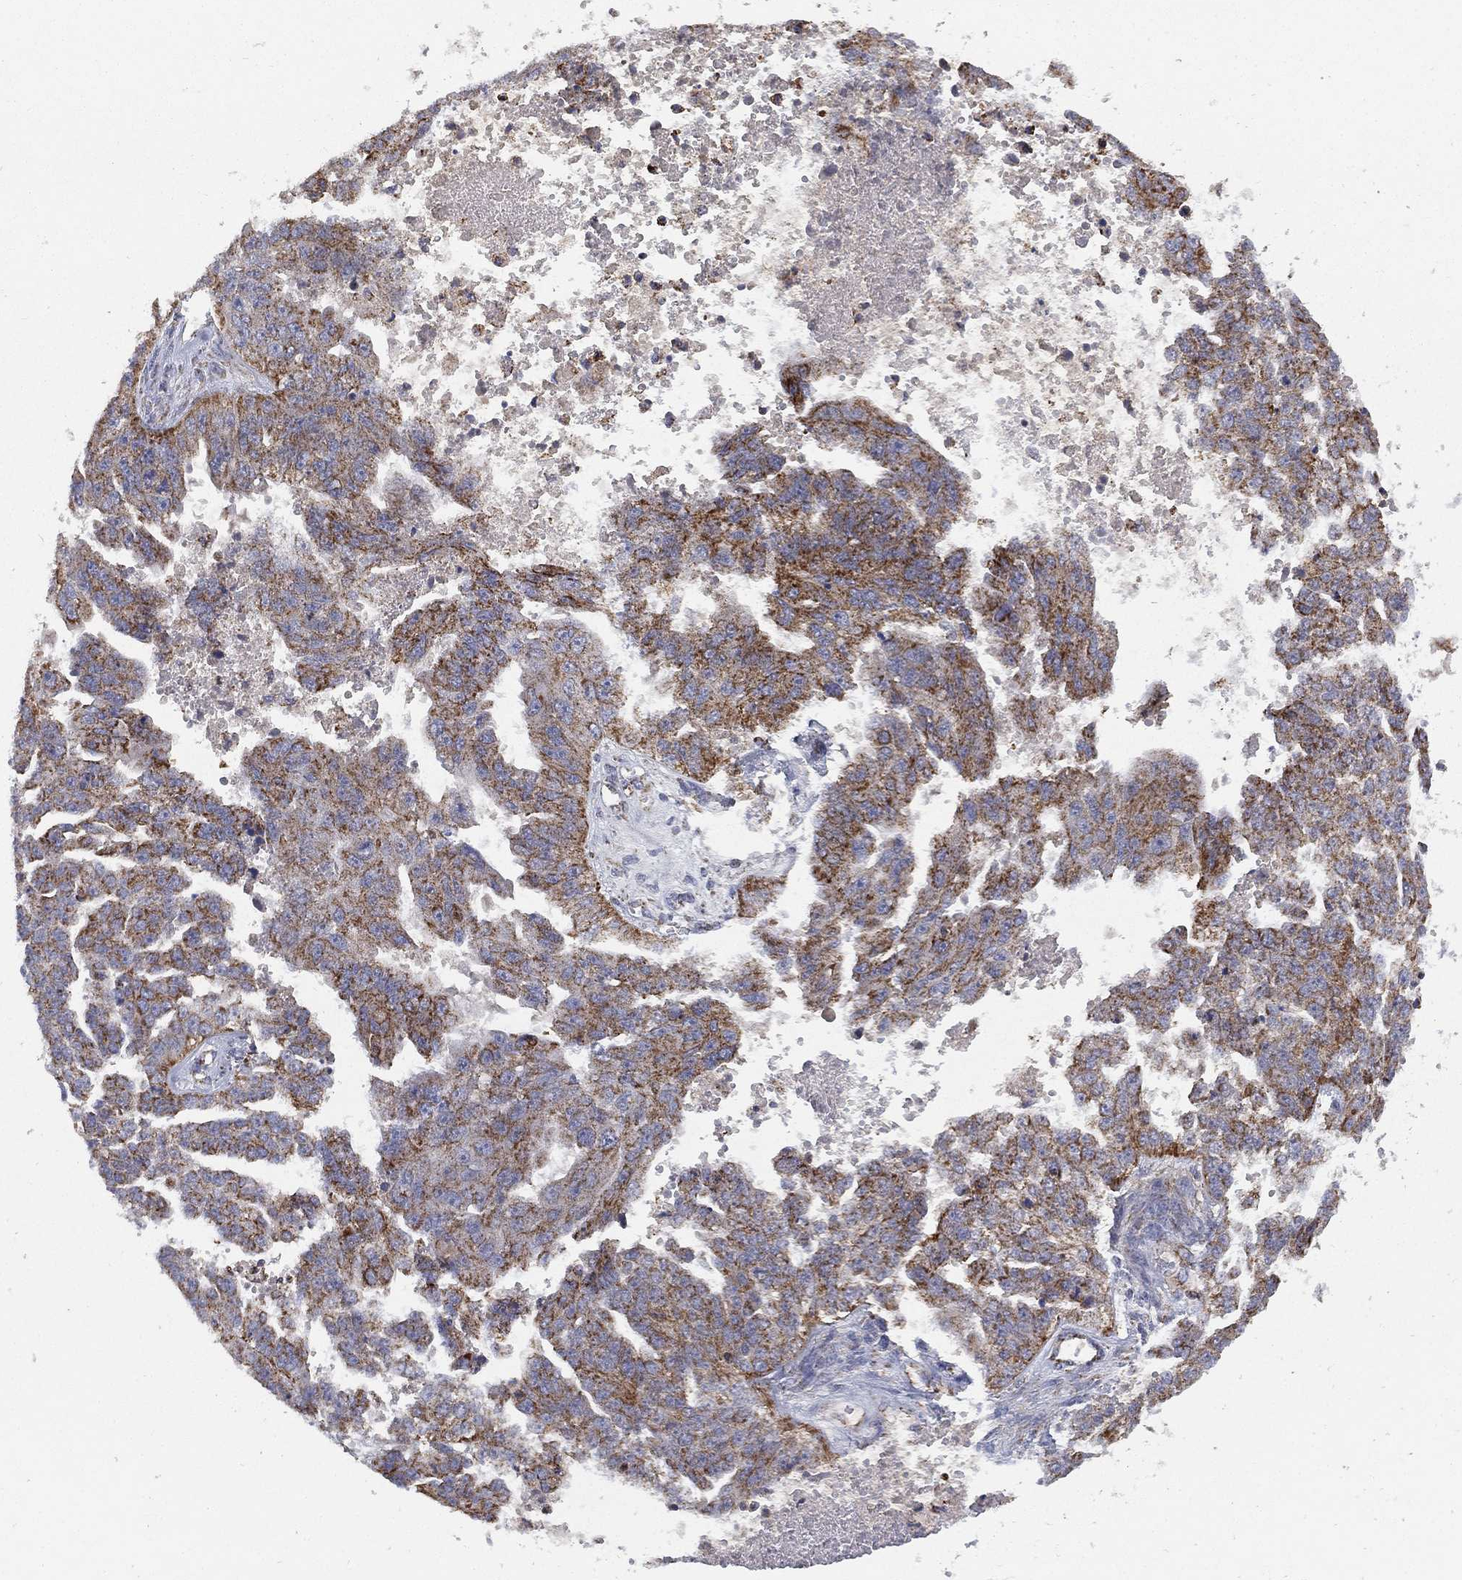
{"staining": {"intensity": "strong", "quantity": ">75%", "location": "cytoplasmic/membranous"}, "tissue": "ovarian cancer", "cell_type": "Tumor cells", "image_type": "cancer", "snomed": [{"axis": "morphology", "description": "Cystadenocarcinoma, serous, NOS"}, {"axis": "topography", "description": "Ovary"}], "caption": "Immunohistochemistry (IHC) of human ovarian cancer (serous cystadenocarcinoma) displays high levels of strong cytoplasmic/membranous staining in approximately >75% of tumor cells.", "gene": "PPP2R5A", "patient": {"sex": "female", "age": 58}}